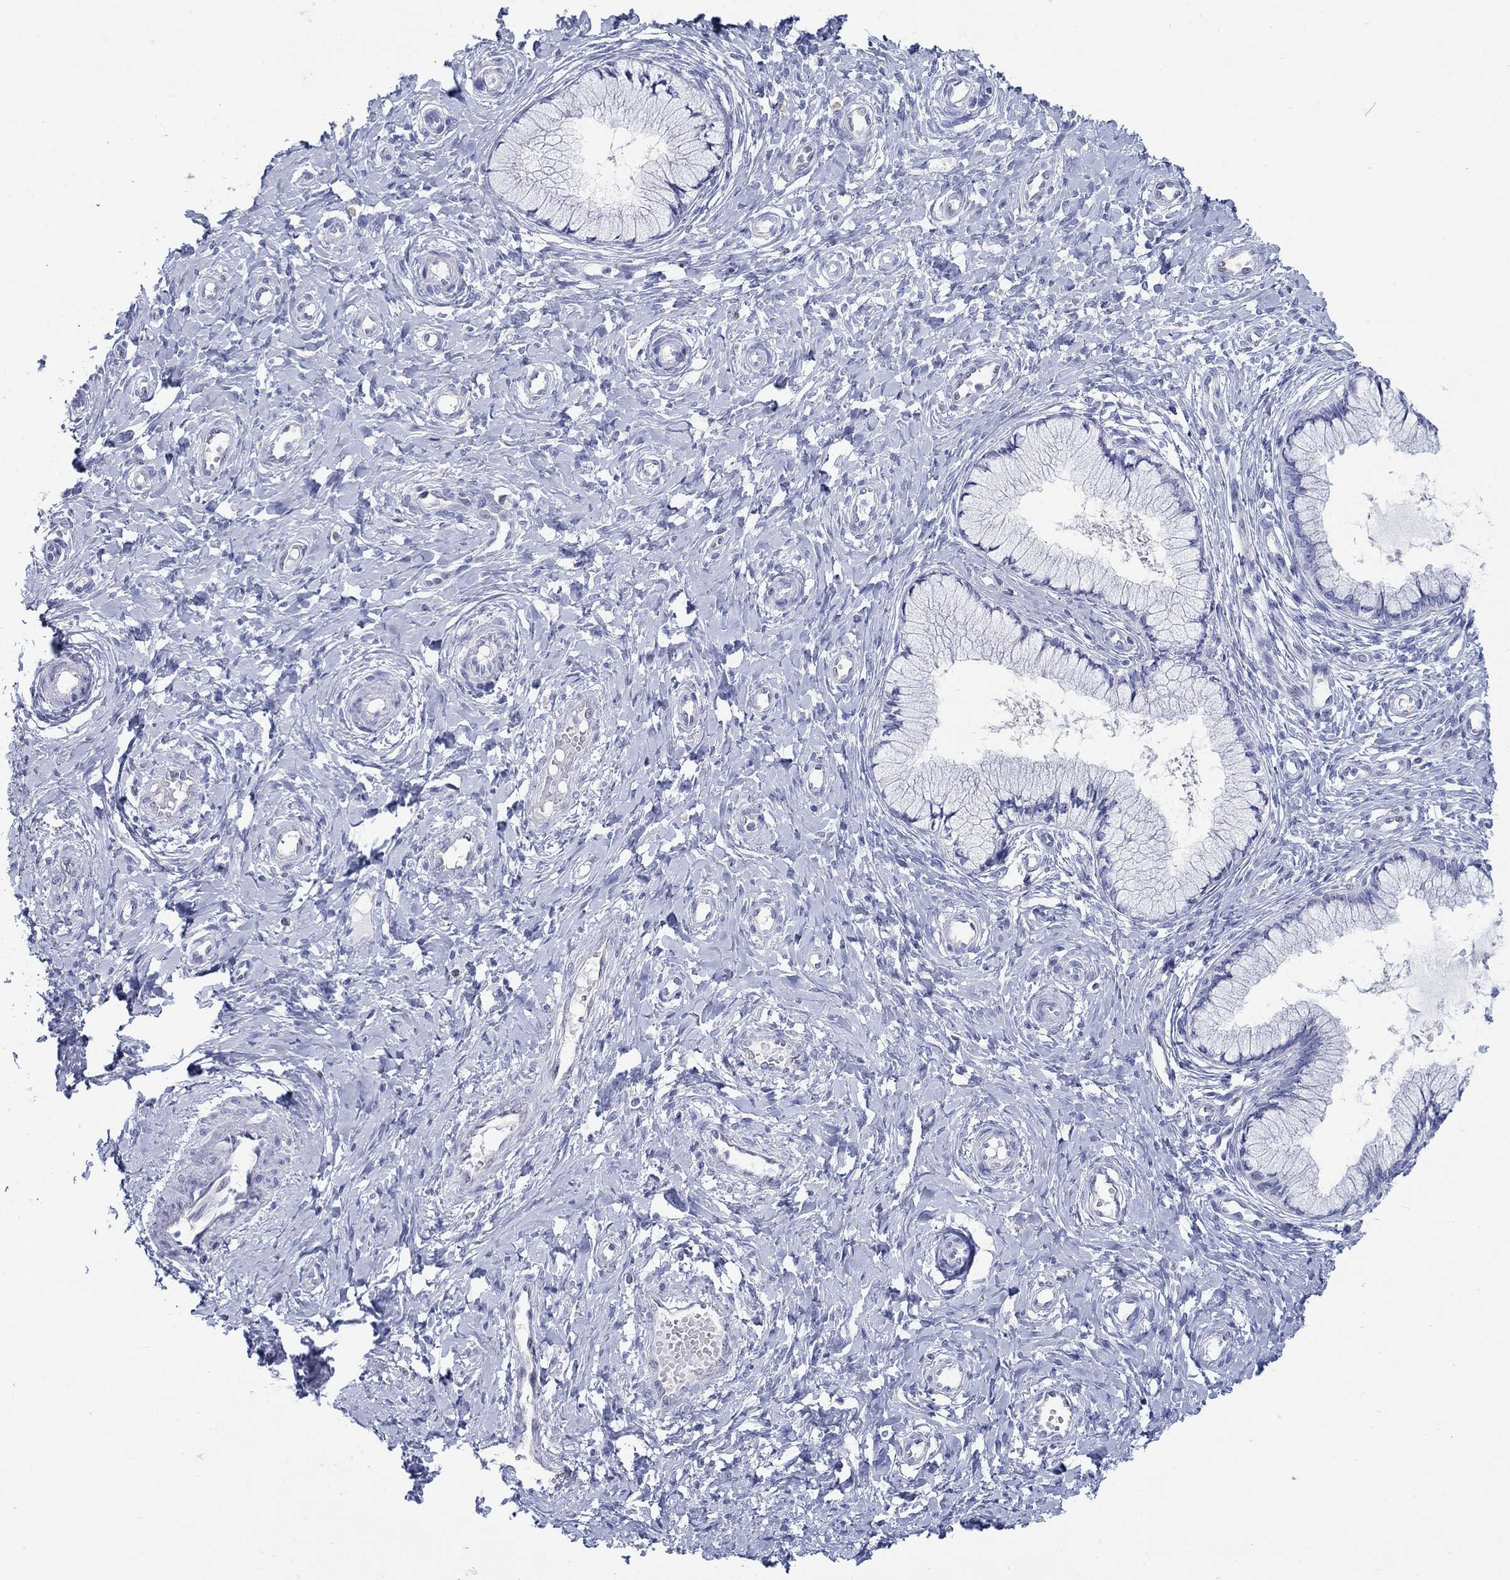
{"staining": {"intensity": "negative", "quantity": "none", "location": "none"}, "tissue": "cervix", "cell_type": "Glandular cells", "image_type": "normal", "snomed": [{"axis": "morphology", "description": "Normal tissue, NOS"}, {"axis": "topography", "description": "Cervix"}], "caption": "An image of cervix stained for a protein reveals no brown staining in glandular cells.", "gene": "AKR1C1", "patient": {"sex": "female", "age": 37}}